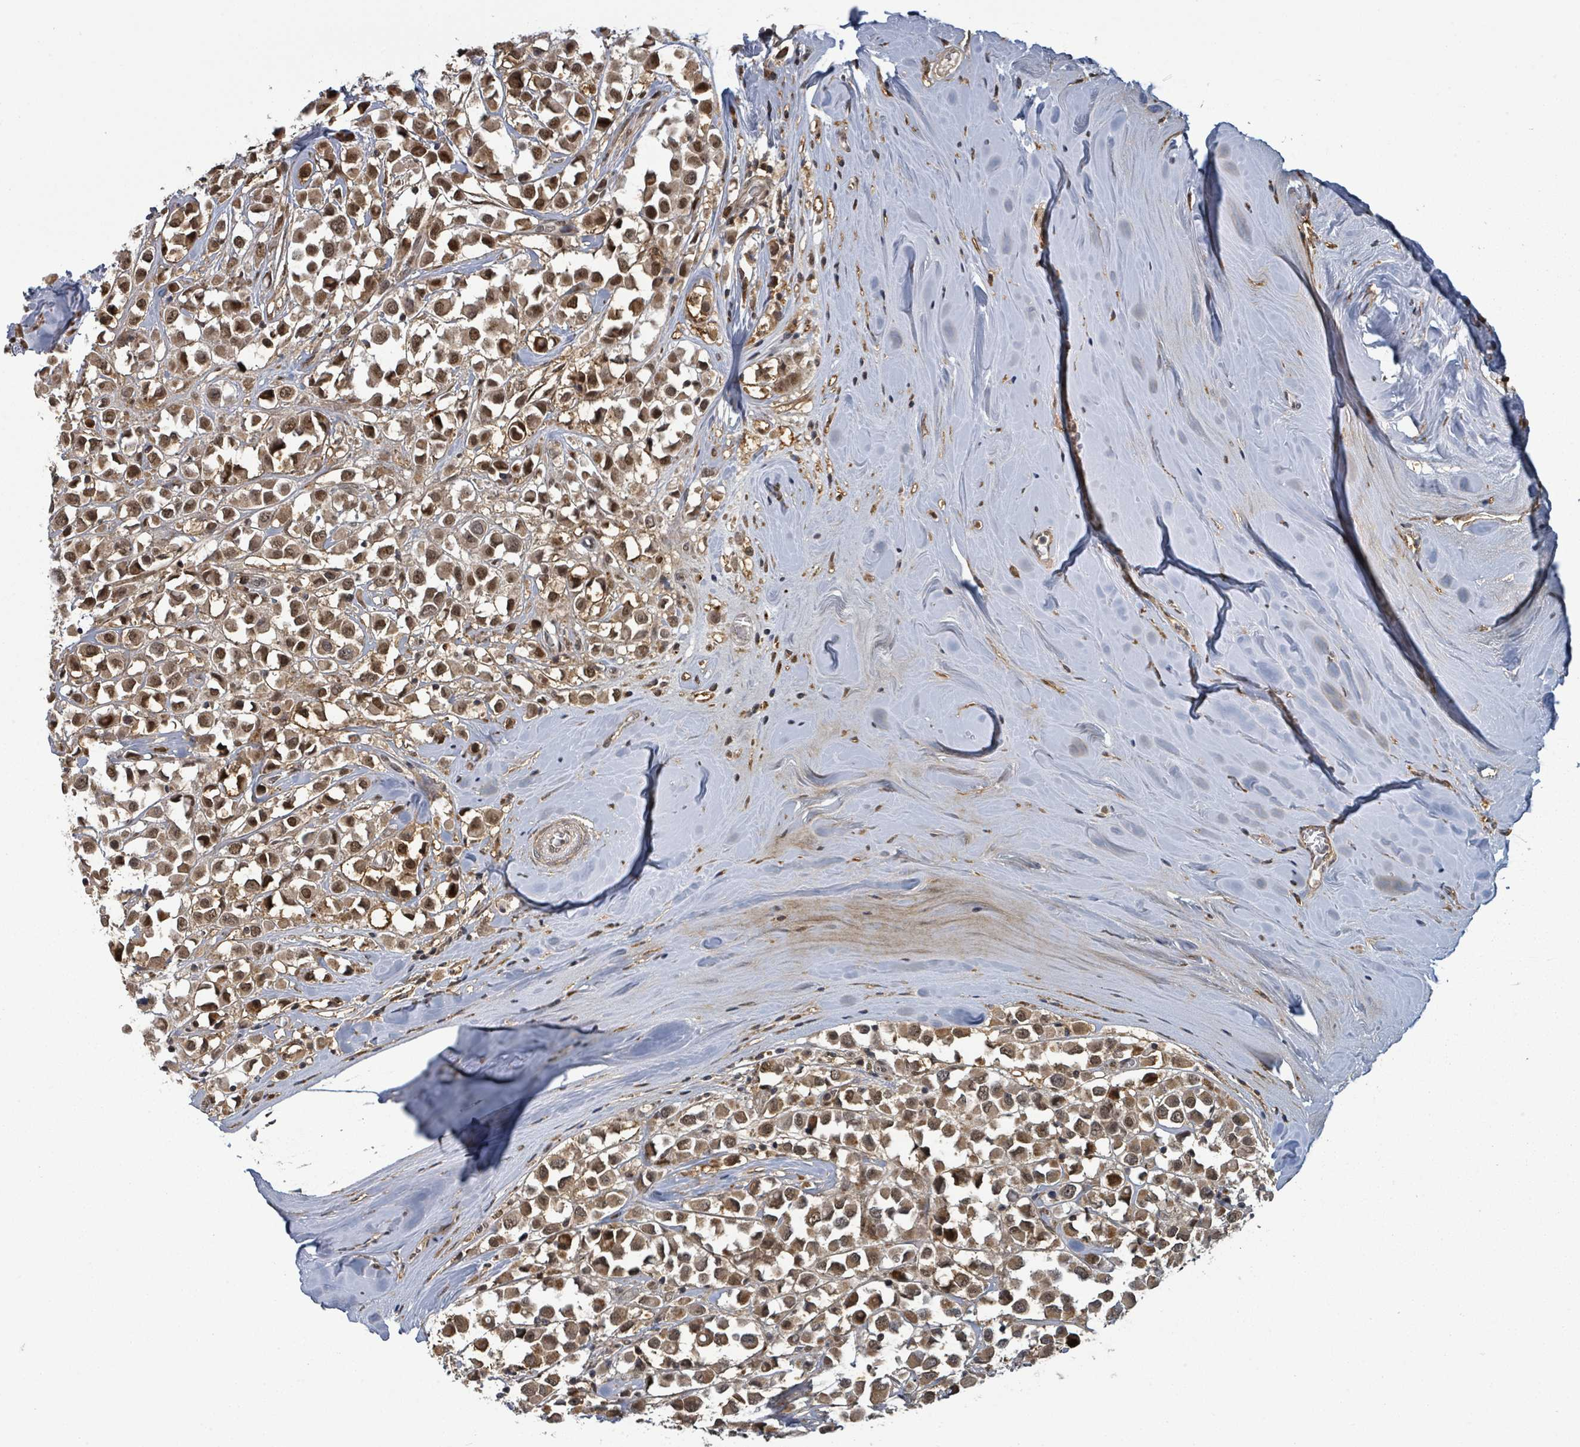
{"staining": {"intensity": "moderate", "quantity": ">75%", "location": "cytoplasmic/membranous,nuclear"}, "tissue": "breast cancer", "cell_type": "Tumor cells", "image_type": "cancer", "snomed": [{"axis": "morphology", "description": "Duct carcinoma"}, {"axis": "topography", "description": "Breast"}], "caption": "Intraductal carcinoma (breast) stained with DAB (3,3'-diaminobenzidine) immunohistochemistry (IHC) reveals medium levels of moderate cytoplasmic/membranous and nuclear positivity in approximately >75% of tumor cells. The staining was performed using DAB (3,3'-diaminobenzidine) to visualize the protein expression in brown, while the nuclei were stained in blue with hematoxylin (Magnification: 20x).", "gene": "GTF3C1", "patient": {"sex": "female", "age": 61}}